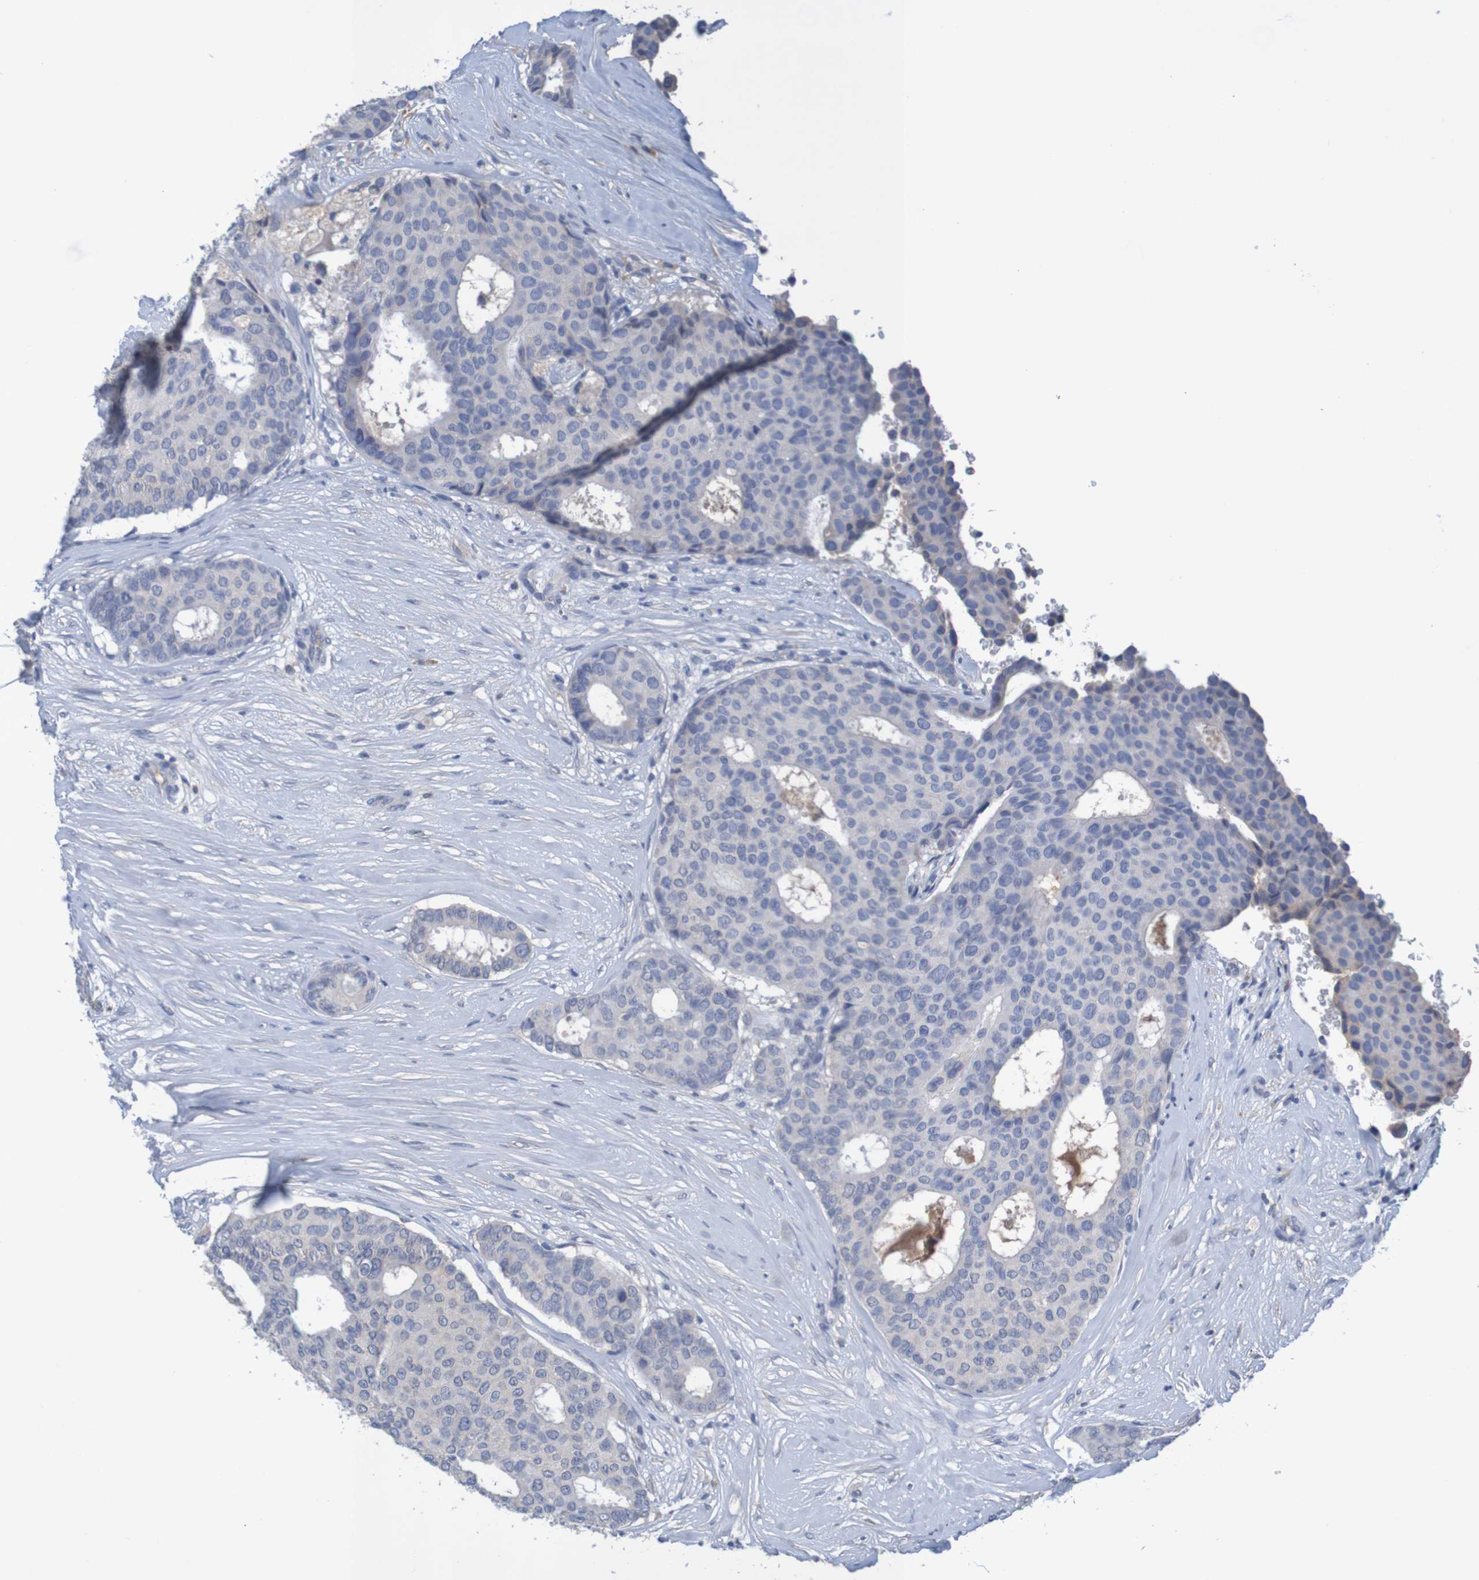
{"staining": {"intensity": "negative", "quantity": "none", "location": "none"}, "tissue": "breast cancer", "cell_type": "Tumor cells", "image_type": "cancer", "snomed": [{"axis": "morphology", "description": "Duct carcinoma"}, {"axis": "topography", "description": "Breast"}], "caption": "Micrograph shows no protein staining in tumor cells of breast cancer (invasive ductal carcinoma) tissue. The staining is performed using DAB (3,3'-diaminobenzidine) brown chromogen with nuclei counter-stained in using hematoxylin.", "gene": "LTA", "patient": {"sex": "female", "age": 75}}